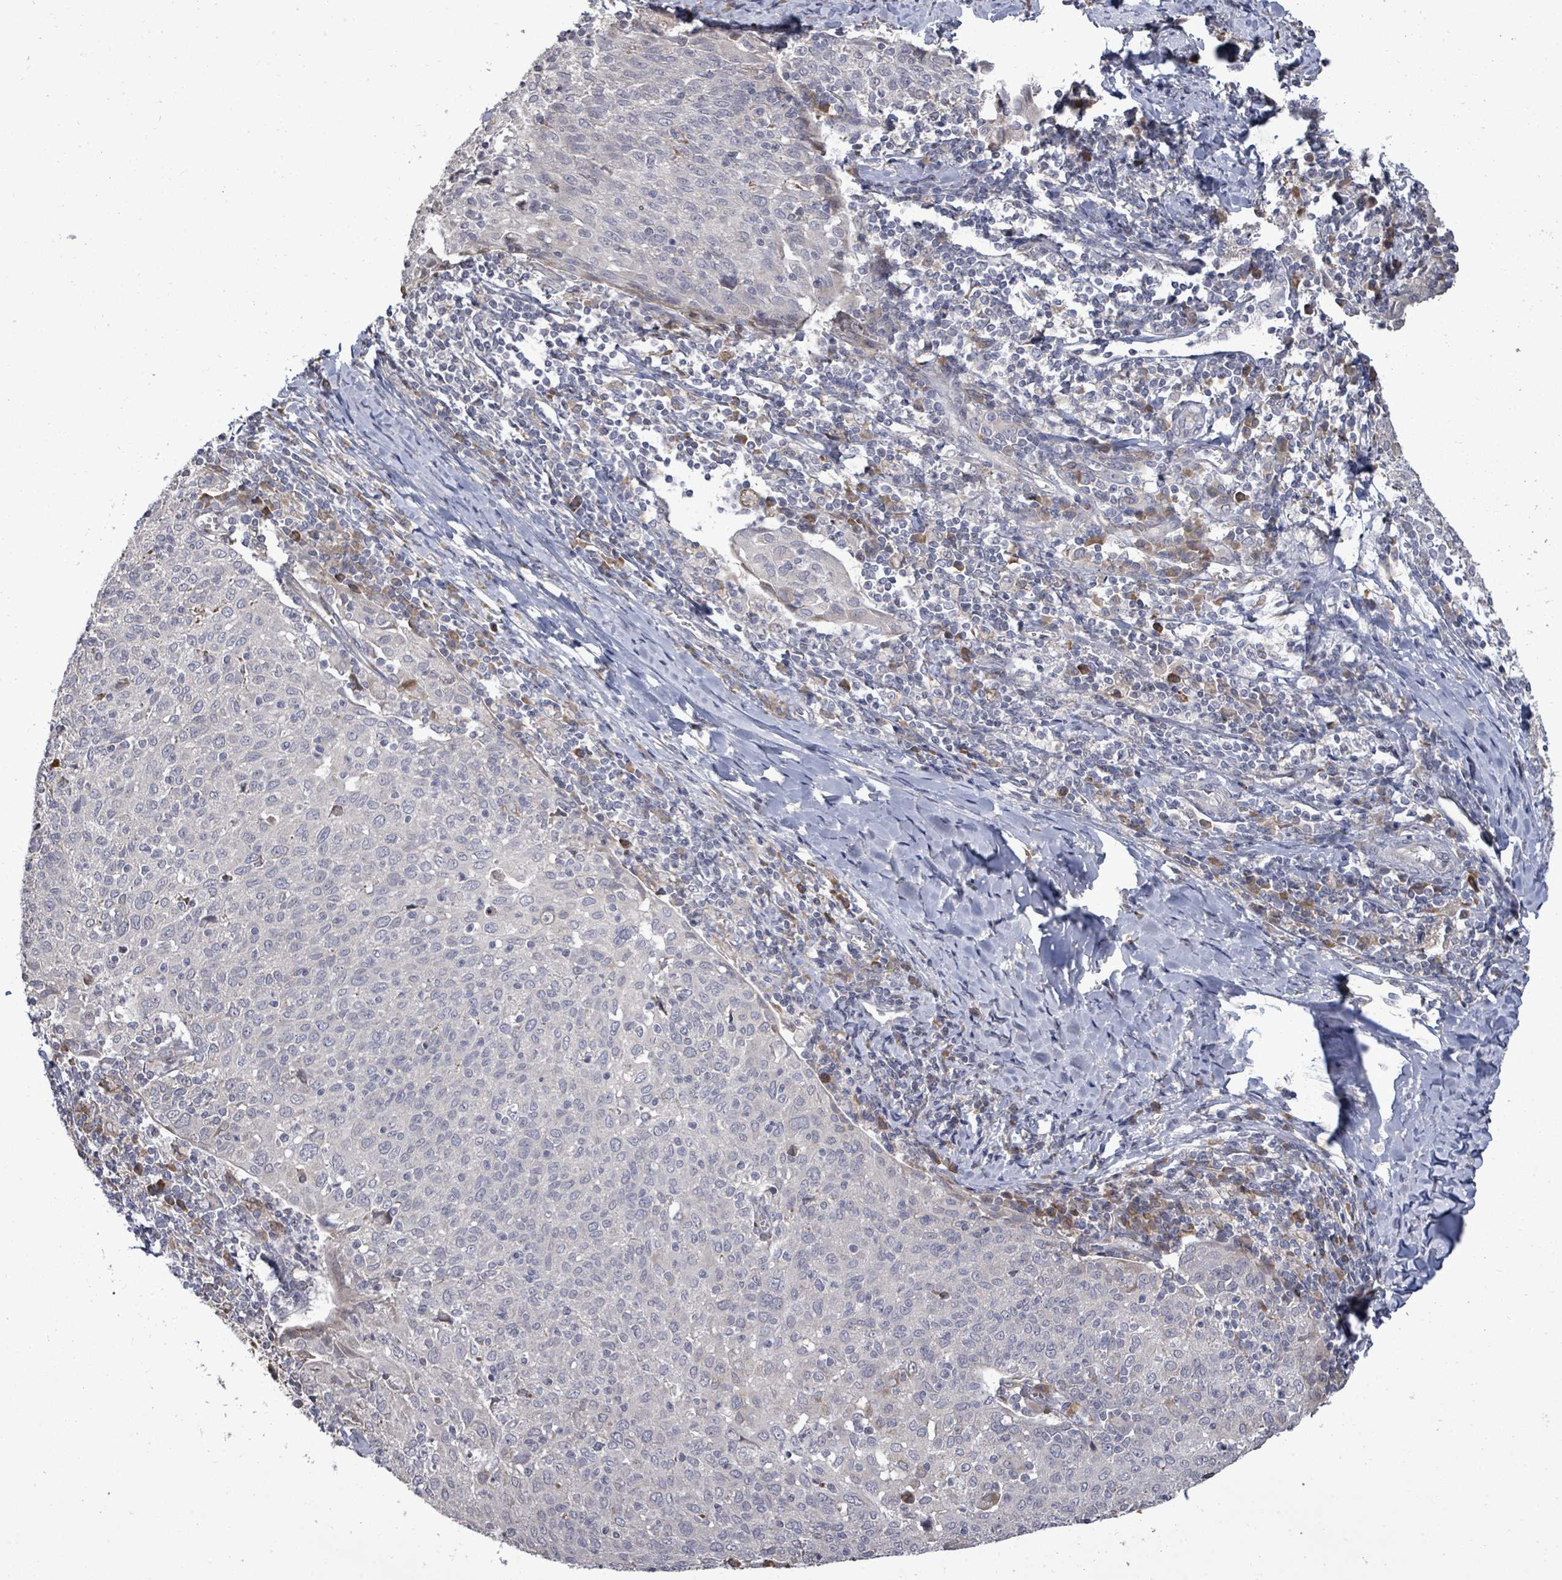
{"staining": {"intensity": "negative", "quantity": "none", "location": "none"}, "tissue": "cervical cancer", "cell_type": "Tumor cells", "image_type": "cancer", "snomed": [{"axis": "morphology", "description": "Squamous cell carcinoma, NOS"}, {"axis": "topography", "description": "Cervix"}], "caption": "Immunohistochemistry photomicrograph of neoplastic tissue: human cervical squamous cell carcinoma stained with DAB shows no significant protein expression in tumor cells. Nuclei are stained in blue.", "gene": "POMGNT2", "patient": {"sex": "female", "age": 52}}